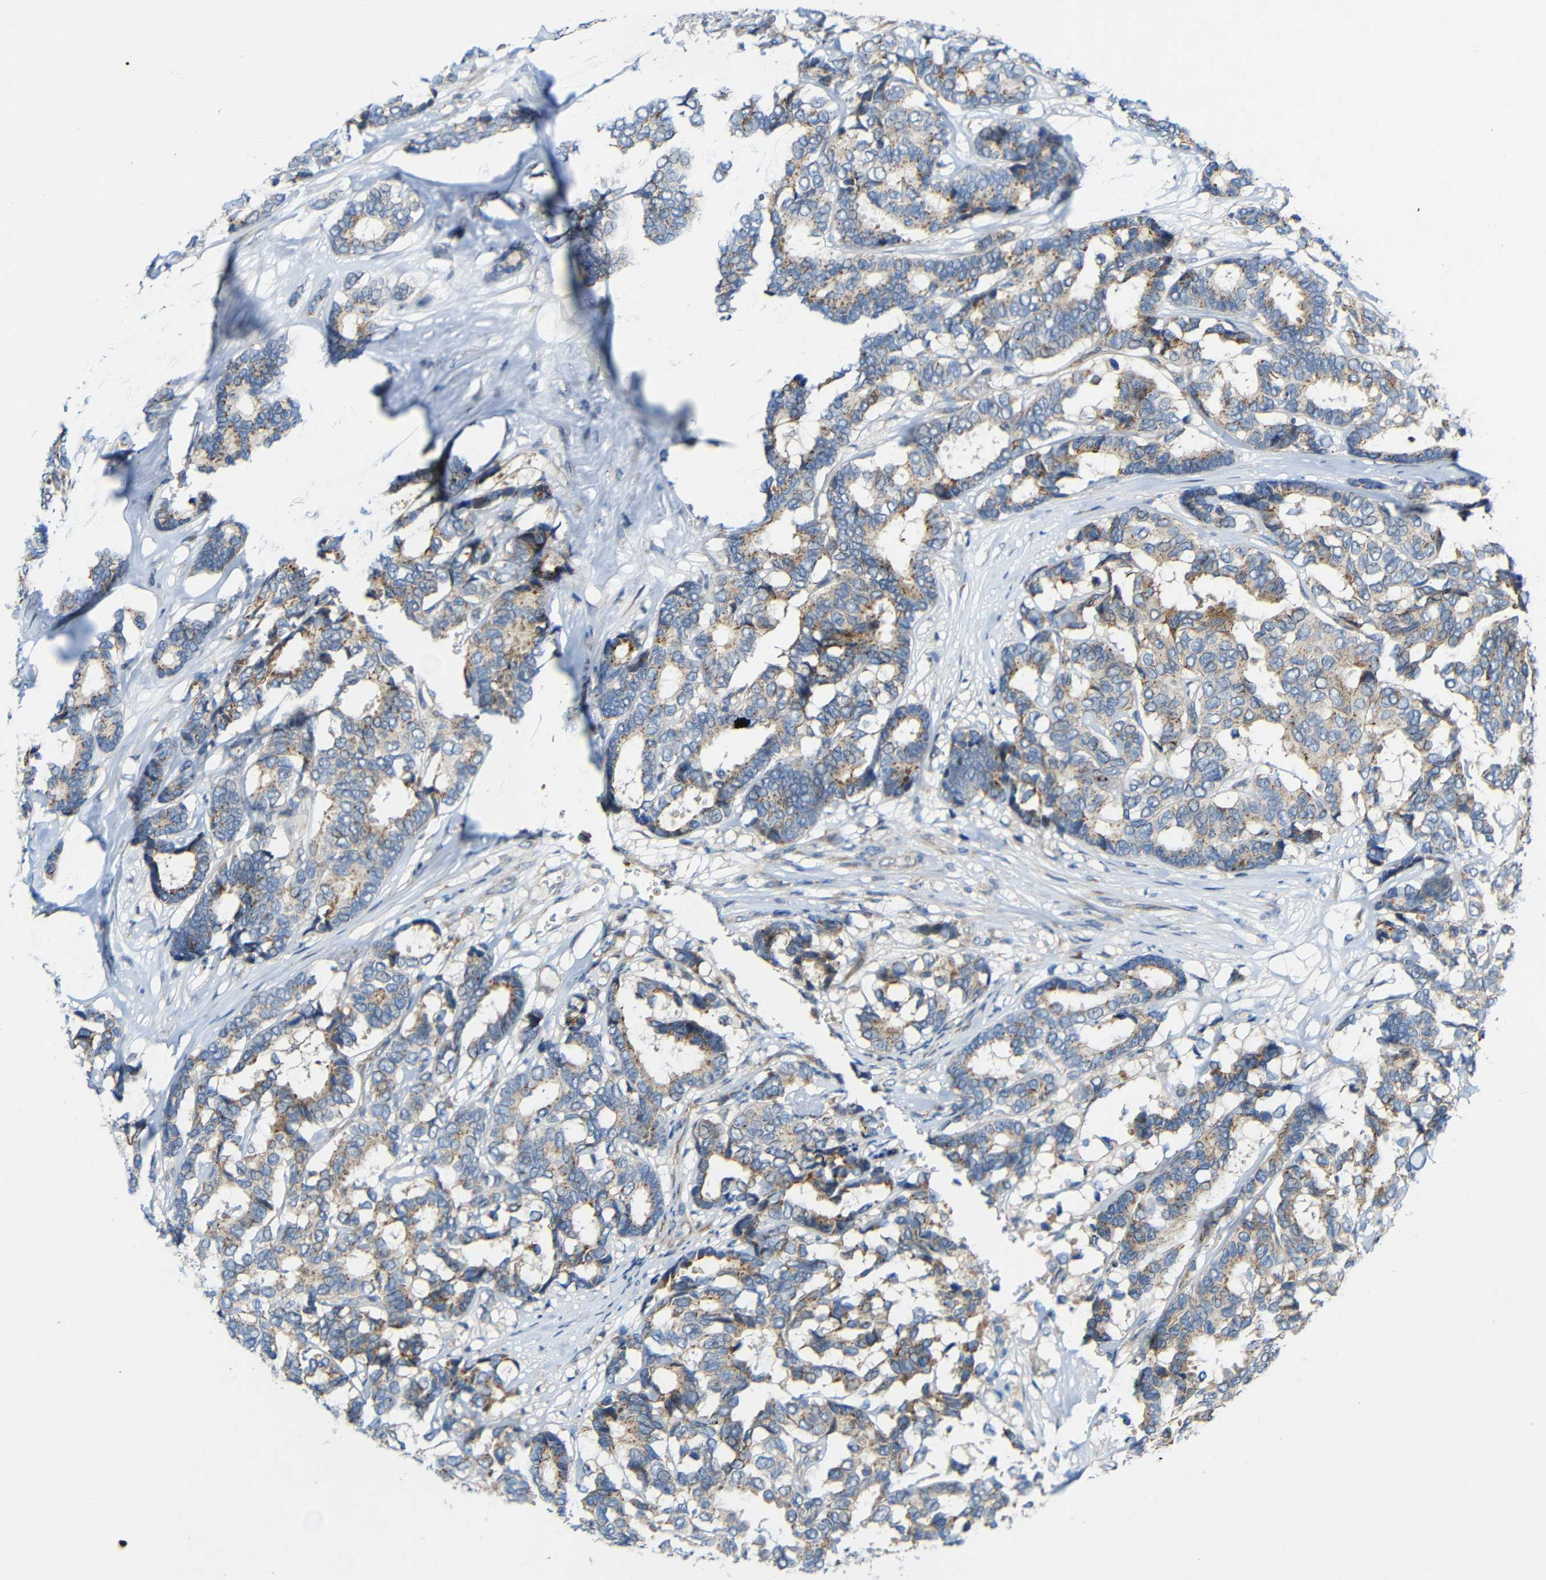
{"staining": {"intensity": "moderate", "quantity": "<25%", "location": "cytoplasmic/membranous"}, "tissue": "breast cancer", "cell_type": "Tumor cells", "image_type": "cancer", "snomed": [{"axis": "morphology", "description": "Duct carcinoma"}, {"axis": "topography", "description": "Breast"}], "caption": "Brown immunohistochemical staining in human breast cancer (invasive ductal carcinoma) displays moderate cytoplasmic/membranous staining in approximately <25% of tumor cells.", "gene": "TMEM25", "patient": {"sex": "female", "age": 87}}